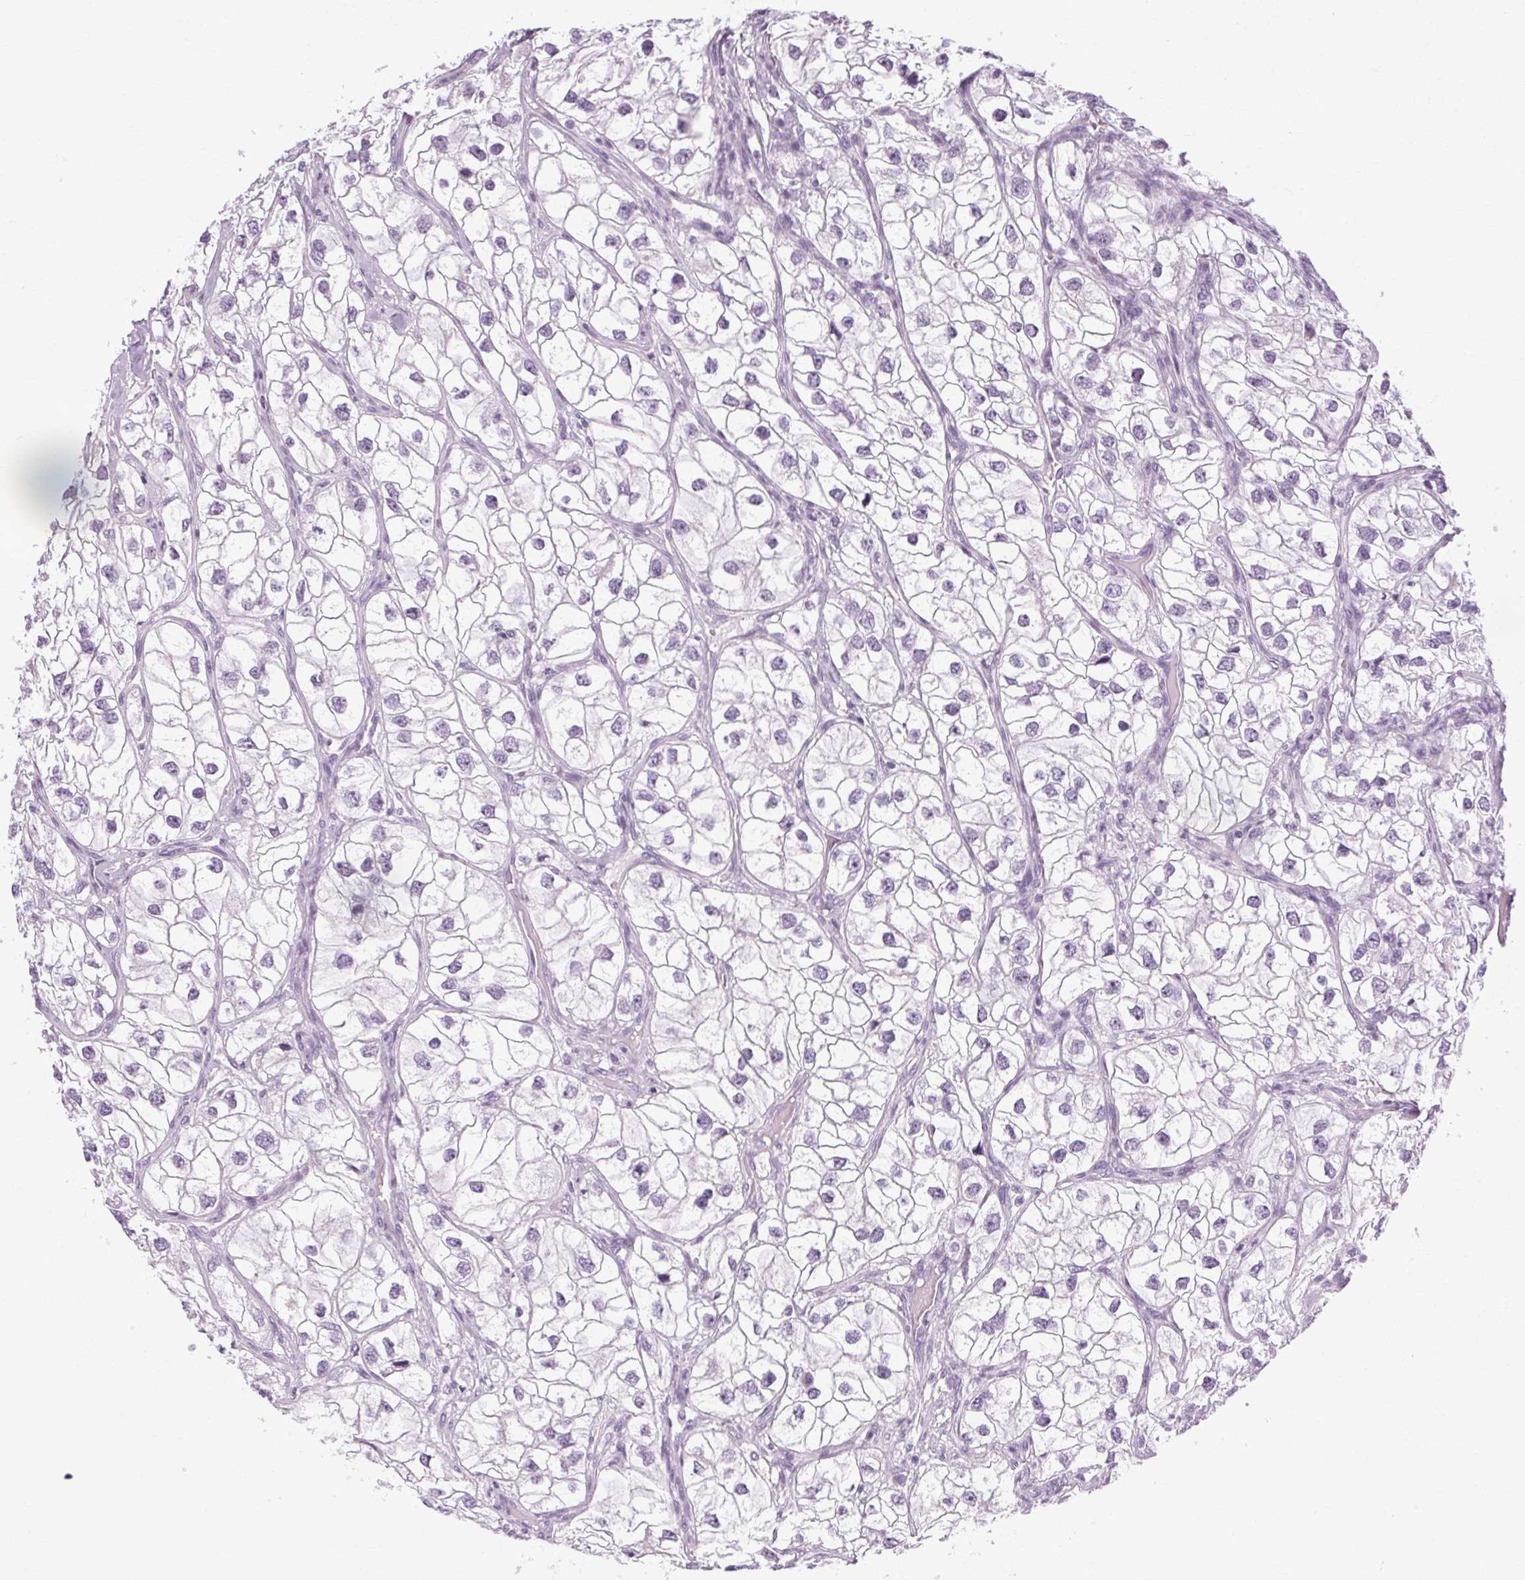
{"staining": {"intensity": "negative", "quantity": "none", "location": "none"}, "tissue": "renal cancer", "cell_type": "Tumor cells", "image_type": "cancer", "snomed": [{"axis": "morphology", "description": "Adenocarcinoma, NOS"}, {"axis": "topography", "description": "Kidney"}], "caption": "Immunohistochemistry of human renal cancer reveals no staining in tumor cells.", "gene": "POMC", "patient": {"sex": "male", "age": 59}}